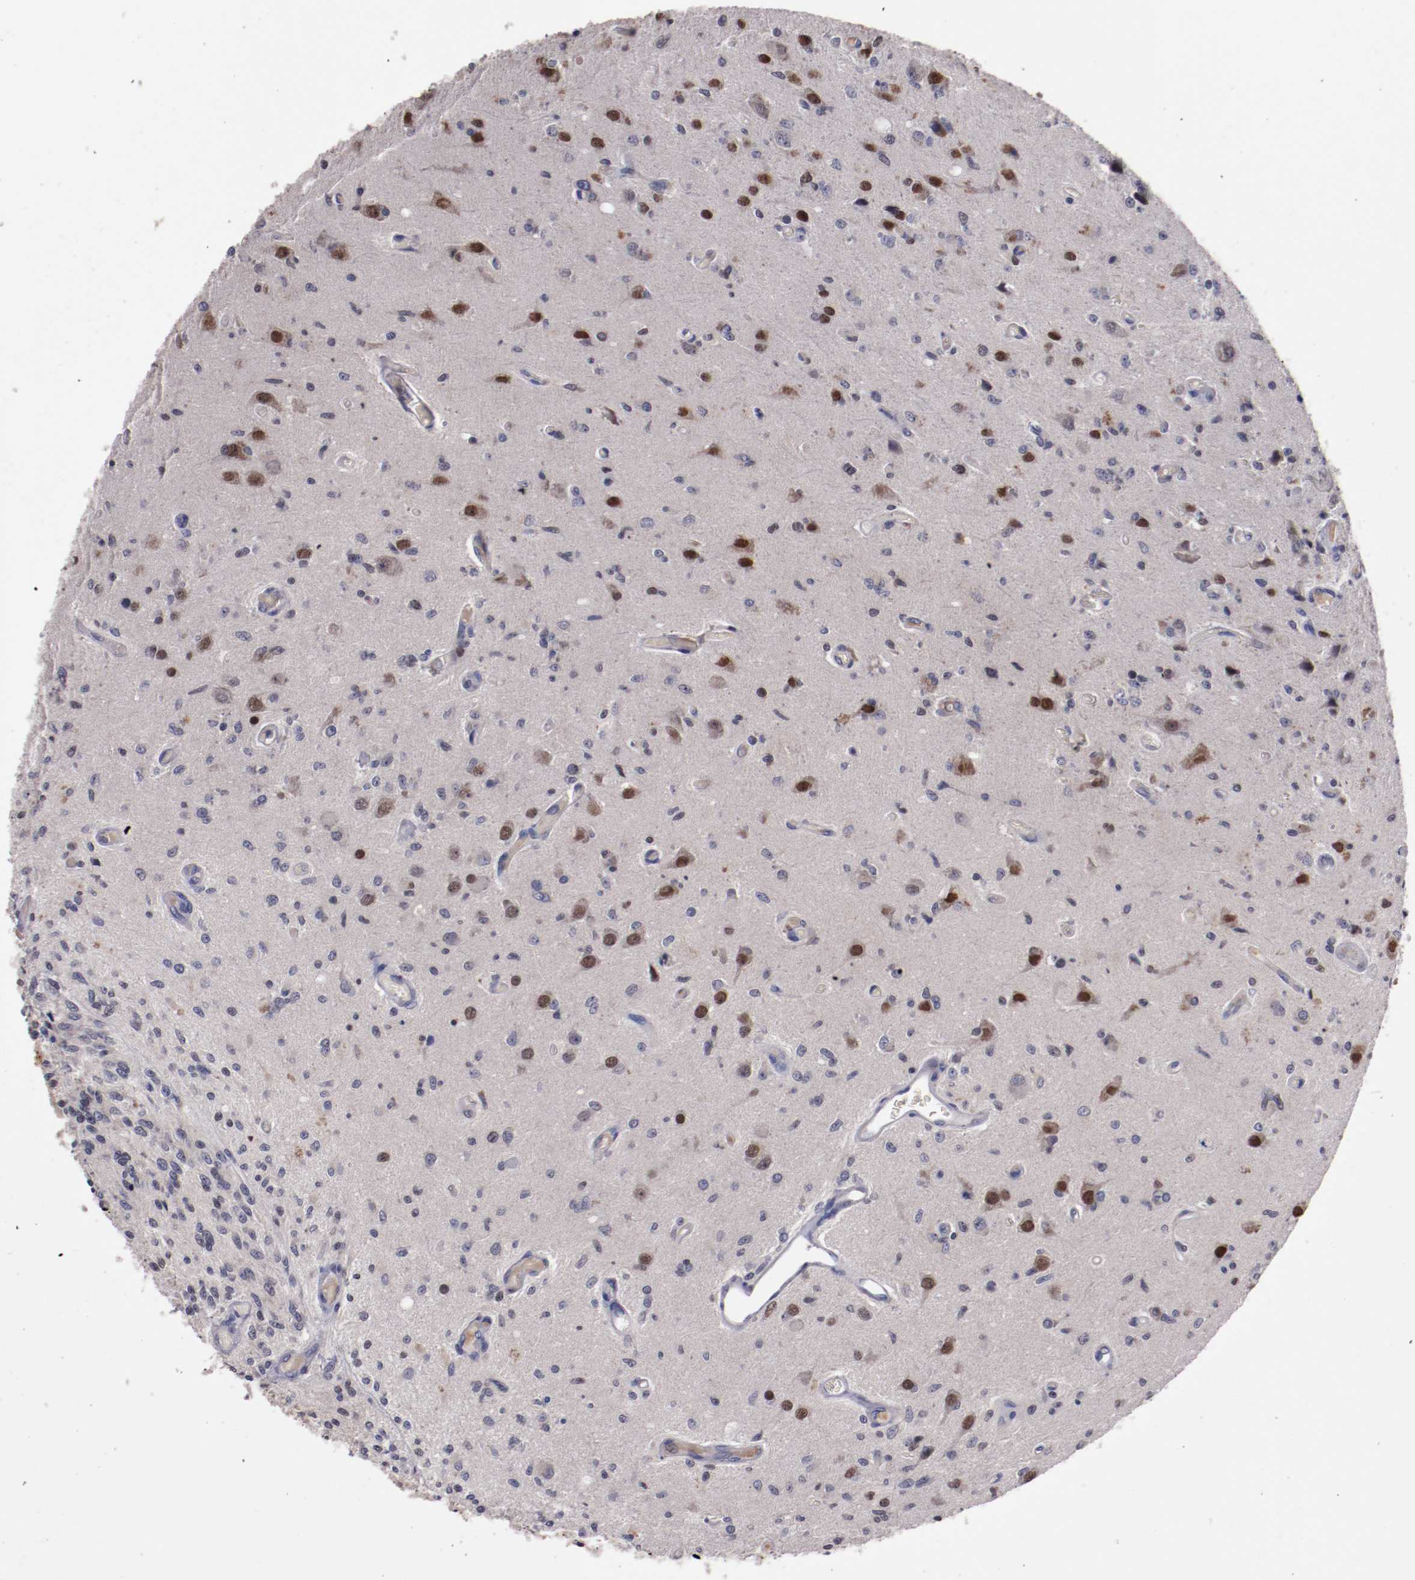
{"staining": {"intensity": "strong", "quantity": "25%-75%", "location": "nuclear"}, "tissue": "glioma", "cell_type": "Tumor cells", "image_type": "cancer", "snomed": [{"axis": "morphology", "description": "Normal tissue, NOS"}, {"axis": "morphology", "description": "Glioma, malignant, High grade"}, {"axis": "topography", "description": "Cerebral cortex"}], "caption": "A brown stain shows strong nuclear expression of a protein in glioma tumor cells. (IHC, brightfield microscopy, high magnification).", "gene": "FAM81A", "patient": {"sex": "male", "age": 77}}